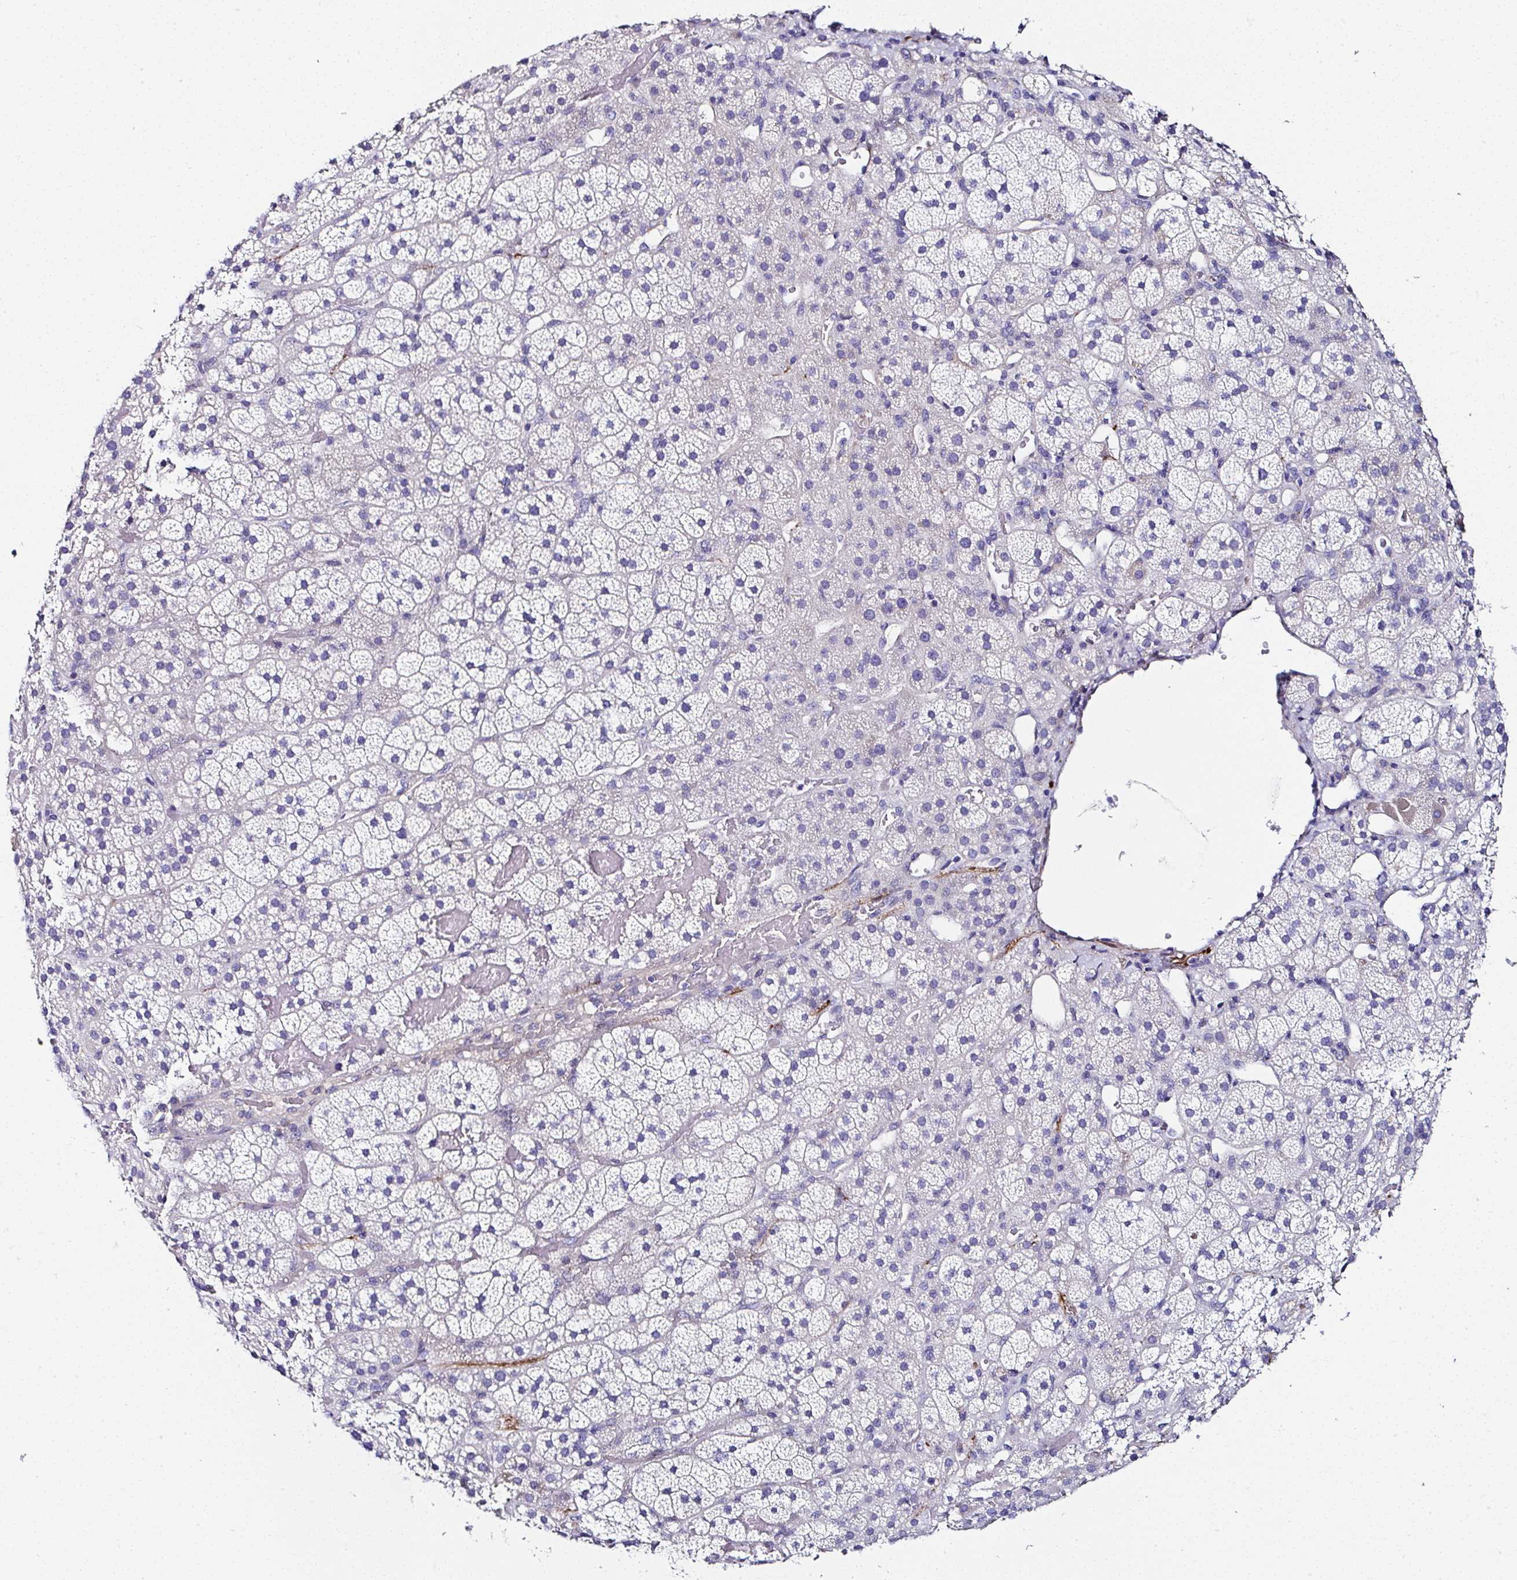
{"staining": {"intensity": "strong", "quantity": "<25%", "location": "cytoplasmic/membranous"}, "tissue": "adrenal gland", "cell_type": "Glandular cells", "image_type": "normal", "snomed": [{"axis": "morphology", "description": "Normal tissue, NOS"}, {"axis": "topography", "description": "Adrenal gland"}], "caption": "About <25% of glandular cells in normal human adrenal gland show strong cytoplasmic/membranous protein staining as visualized by brown immunohistochemical staining.", "gene": "PPFIA4", "patient": {"sex": "male", "age": 57}}